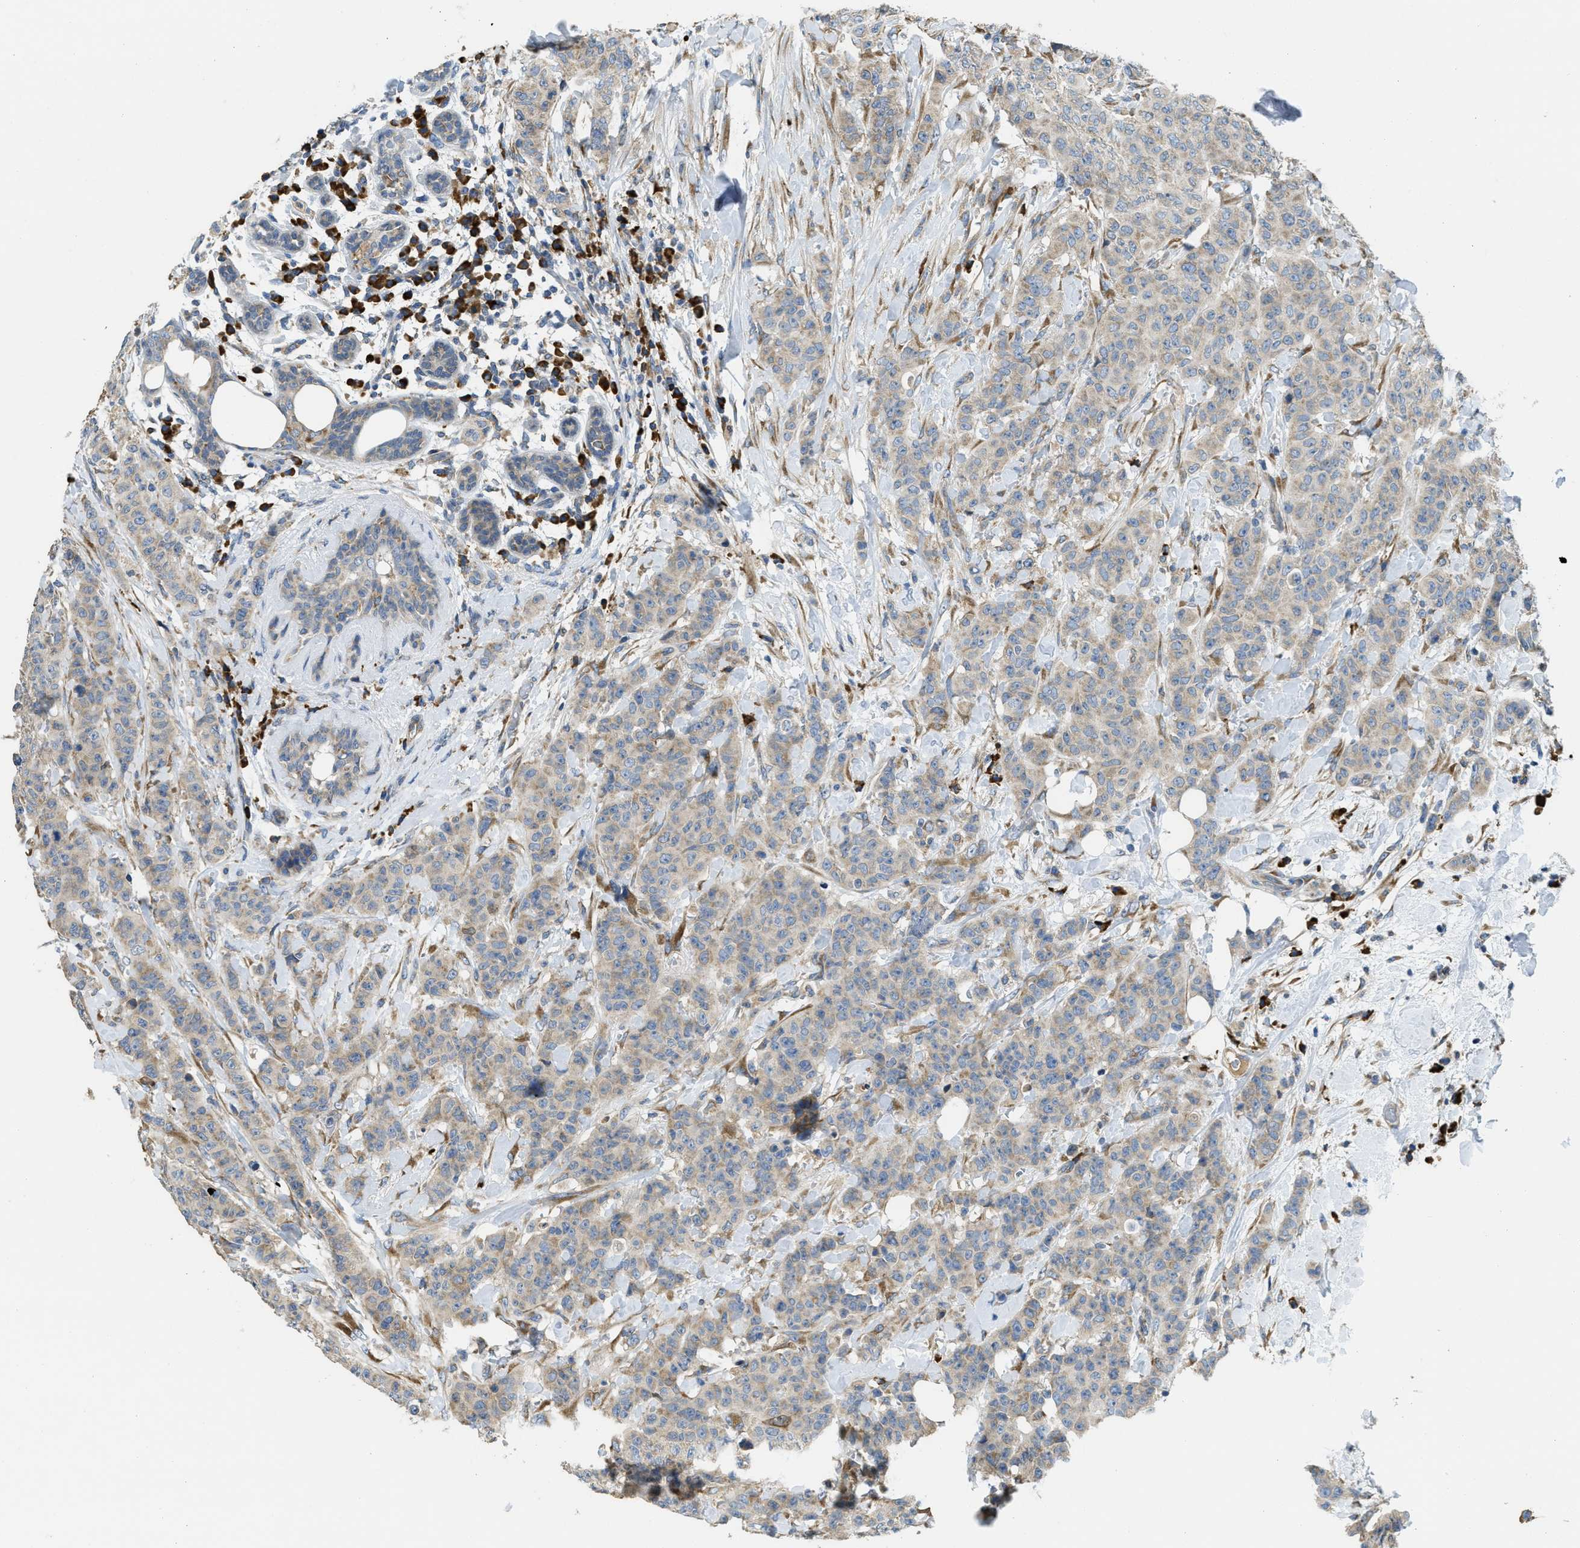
{"staining": {"intensity": "weak", "quantity": ">75%", "location": "cytoplasmic/membranous"}, "tissue": "breast cancer", "cell_type": "Tumor cells", "image_type": "cancer", "snomed": [{"axis": "morphology", "description": "Normal tissue, NOS"}, {"axis": "morphology", "description": "Duct carcinoma"}, {"axis": "topography", "description": "Breast"}], "caption": "DAB (3,3'-diaminobenzidine) immunohistochemical staining of infiltrating ductal carcinoma (breast) shows weak cytoplasmic/membranous protein expression in about >75% of tumor cells.", "gene": "SSR1", "patient": {"sex": "female", "age": 40}}